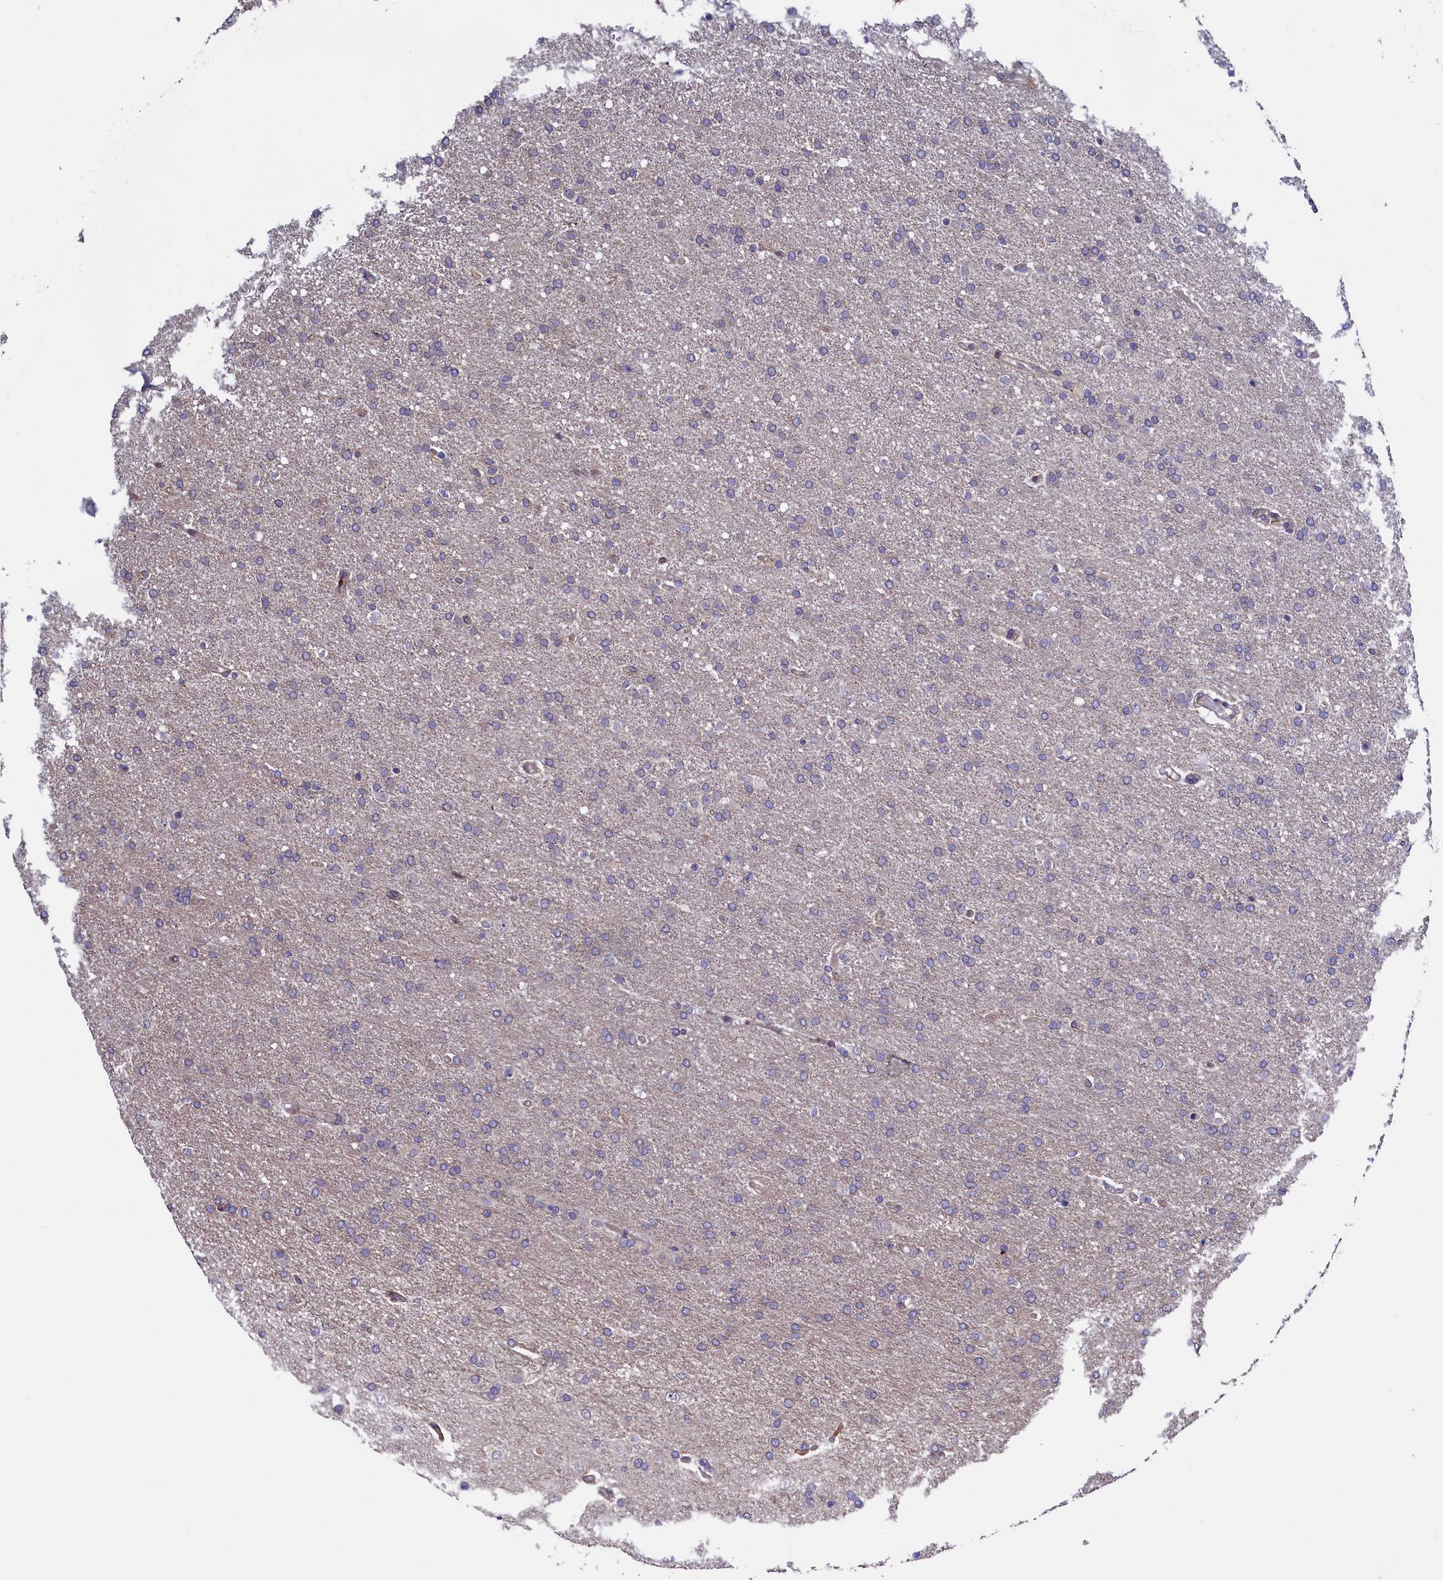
{"staining": {"intensity": "negative", "quantity": "none", "location": "none"}, "tissue": "glioma", "cell_type": "Tumor cells", "image_type": "cancer", "snomed": [{"axis": "morphology", "description": "Glioma, malignant, High grade"}, {"axis": "topography", "description": "Brain"}], "caption": "Glioma was stained to show a protein in brown. There is no significant expression in tumor cells. The staining was performed using DAB to visualize the protein expression in brown, while the nuclei were stained in blue with hematoxylin (Magnification: 20x).", "gene": "PIK3C3", "patient": {"sex": "male", "age": 72}}